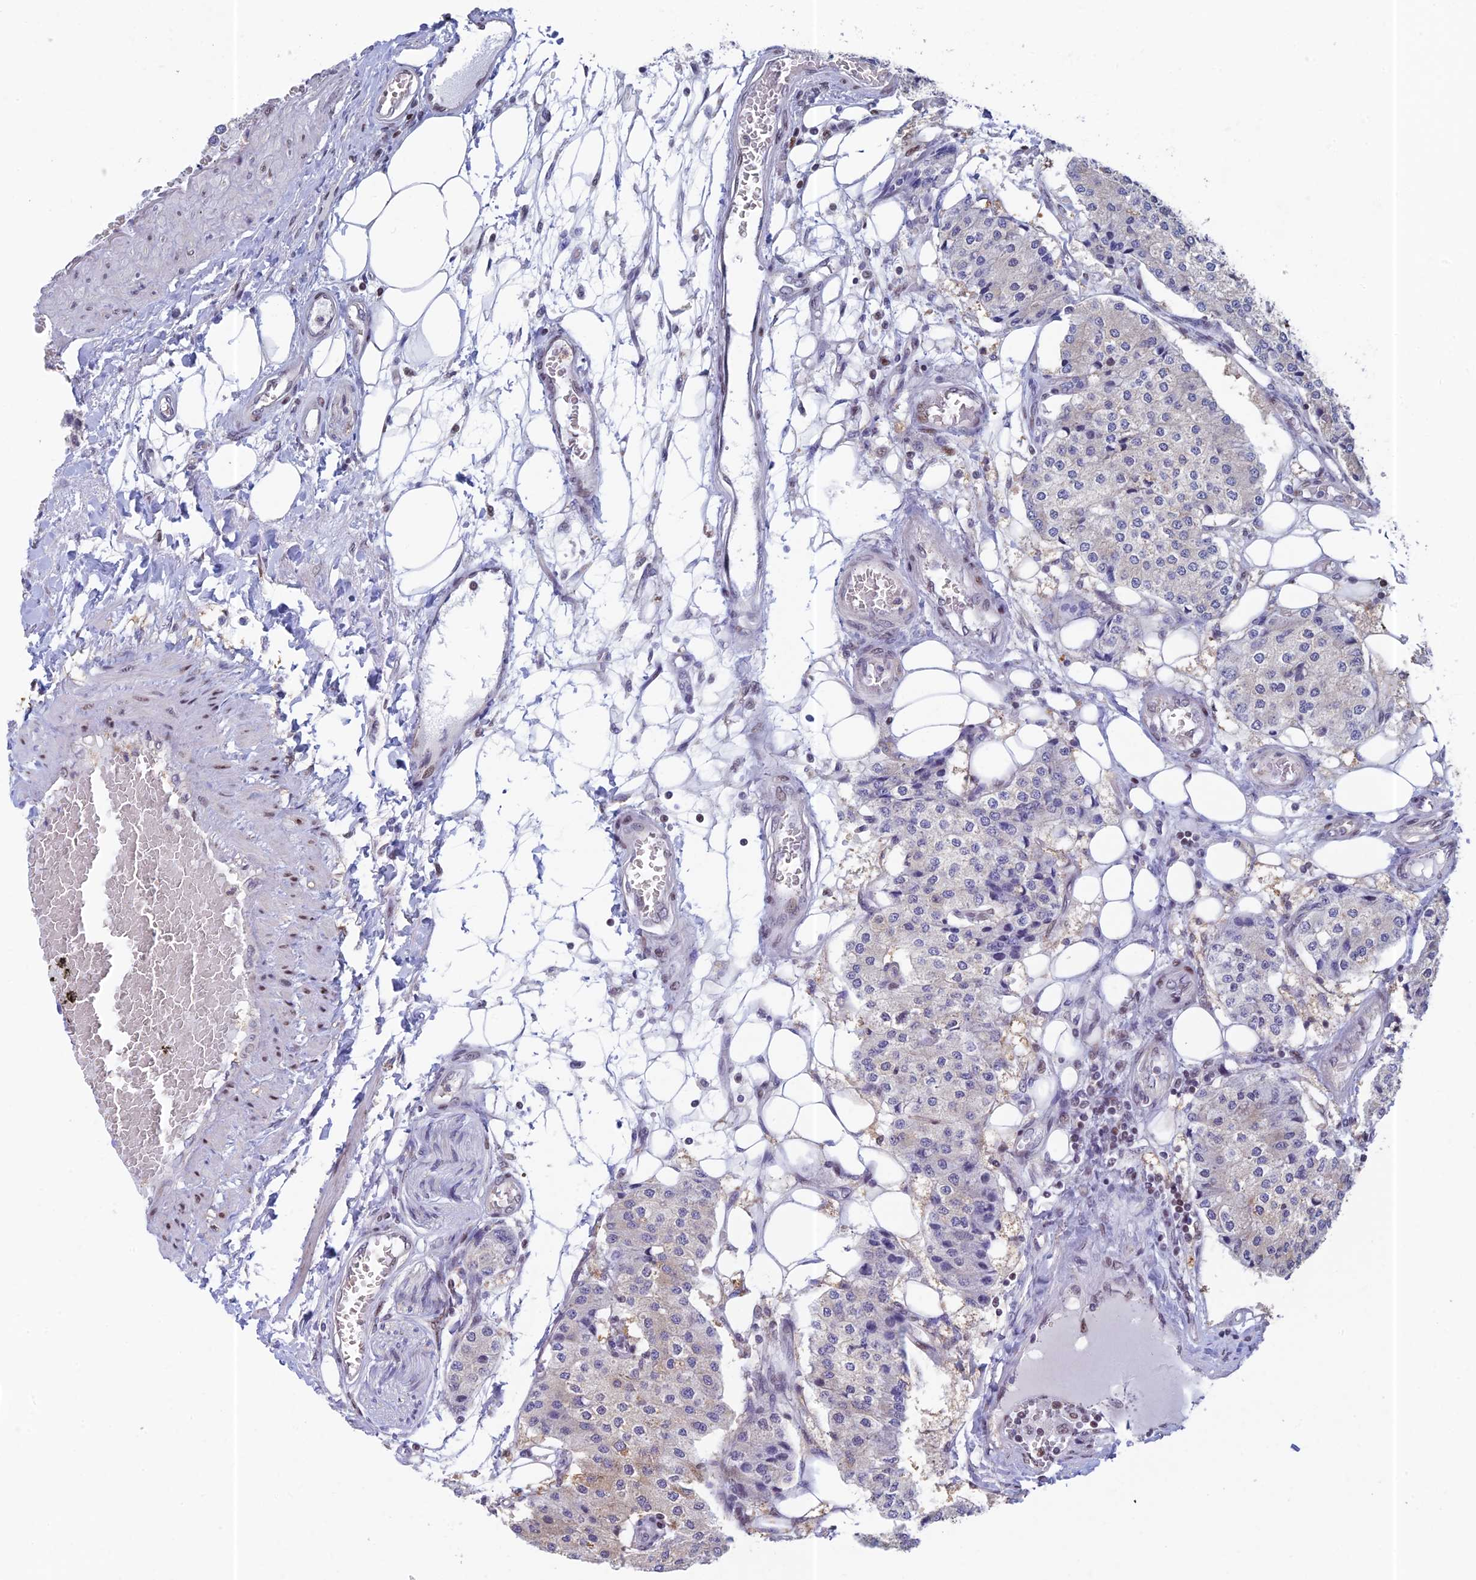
{"staining": {"intensity": "weak", "quantity": "<25%", "location": "cytoplasmic/membranous"}, "tissue": "carcinoid", "cell_type": "Tumor cells", "image_type": "cancer", "snomed": [{"axis": "morphology", "description": "Carcinoid, malignant, NOS"}, {"axis": "topography", "description": "Colon"}], "caption": "Carcinoid stained for a protein using immunohistochemistry shows no positivity tumor cells.", "gene": "MRPL17", "patient": {"sex": "female", "age": 52}}